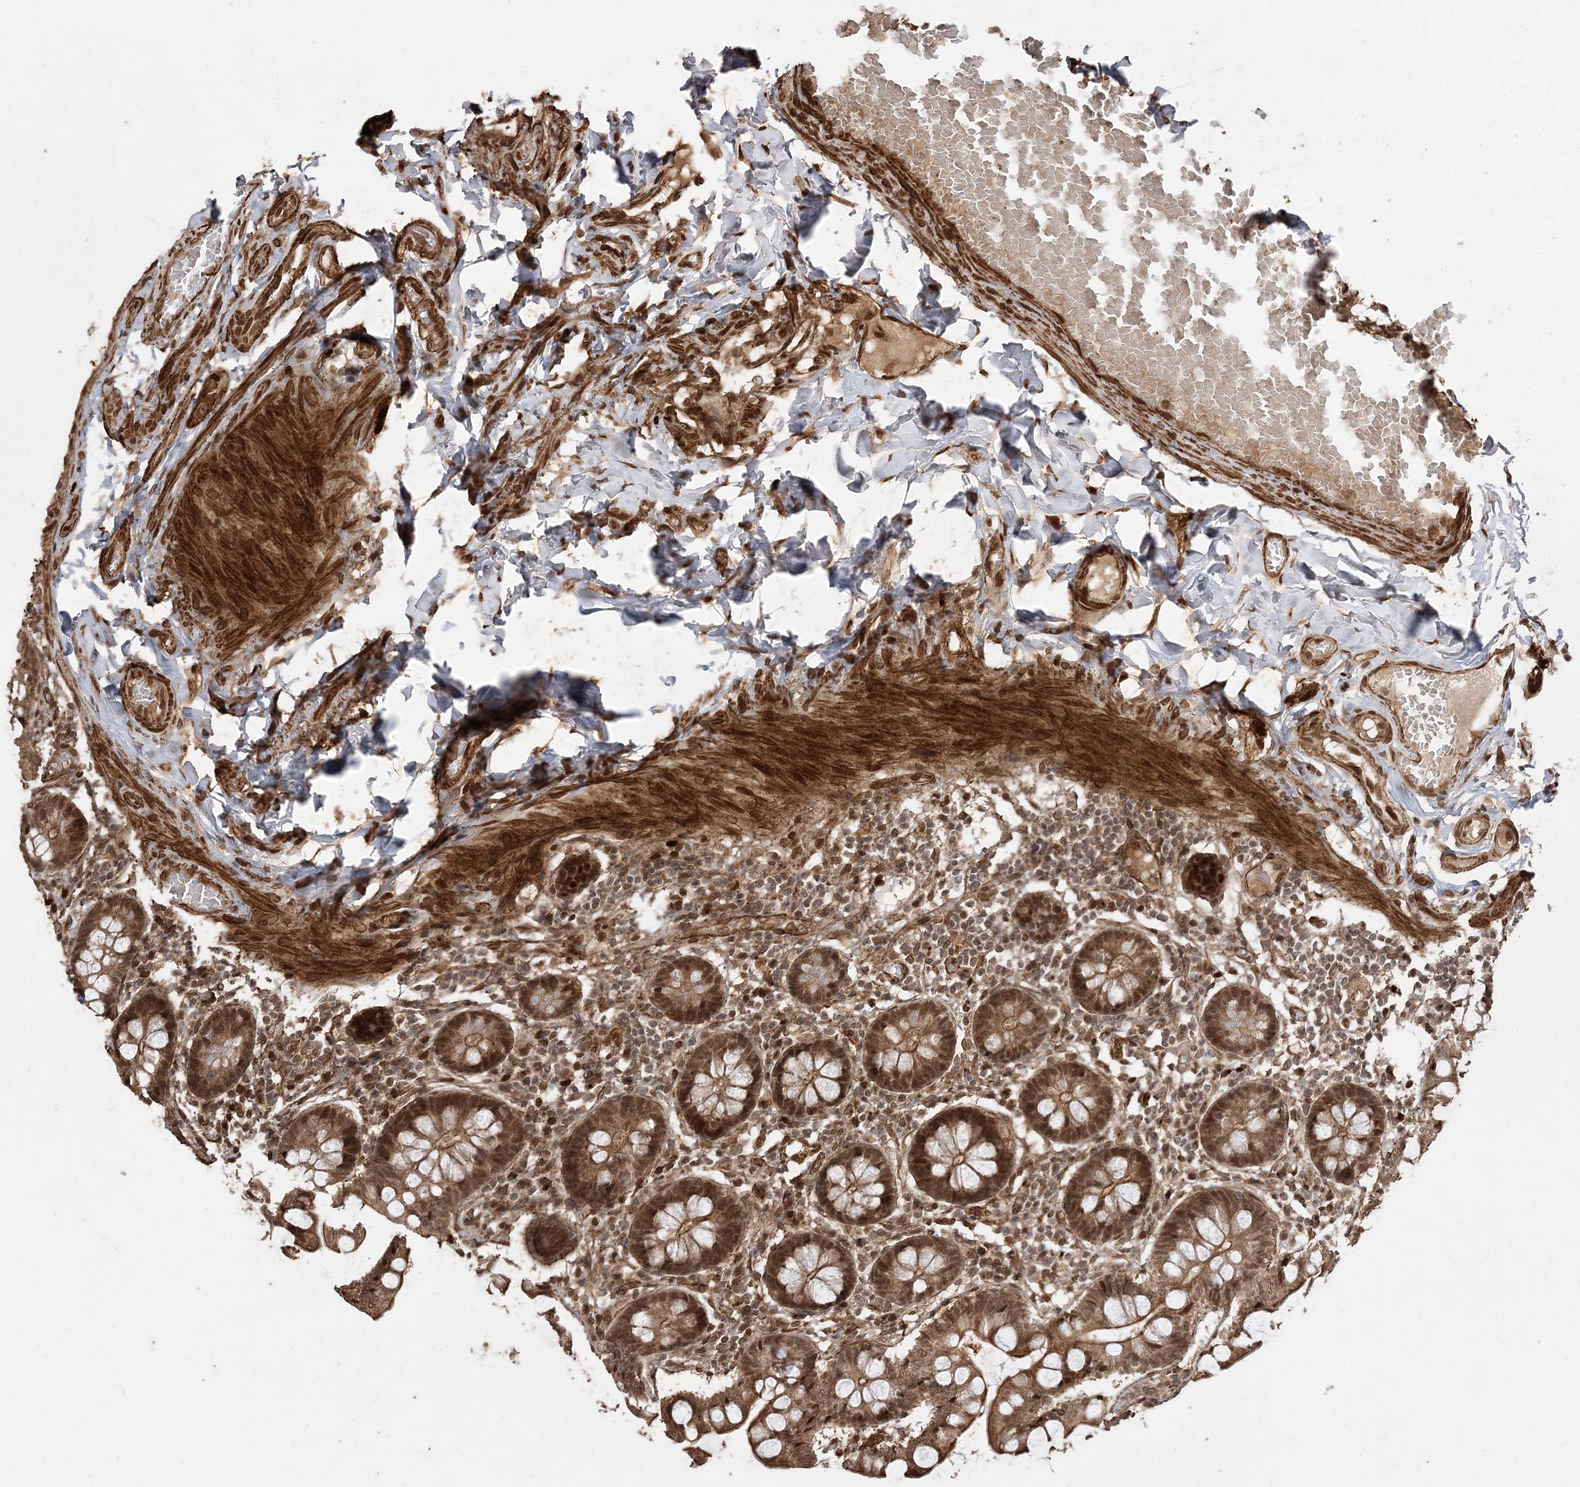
{"staining": {"intensity": "moderate", "quantity": ">75%", "location": "cytoplasmic/membranous,nuclear"}, "tissue": "small intestine", "cell_type": "Glandular cells", "image_type": "normal", "snomed": [{"axis": "morphology", "description": "Normal tissue, NOS"}, {"axis": "topography", "description": "Small intestine"}], "caption": "Immunohistochemical staining of benign human small intestine exhibits moderate cytoplasmic/membranous,nuclear protein positivity in about >75% of glandular cells. (brown staining indicates protein expression, while blue staining denotes nuclei).", "gene": "ETAA1", "patient": {"sex": "male", "age": 41}}